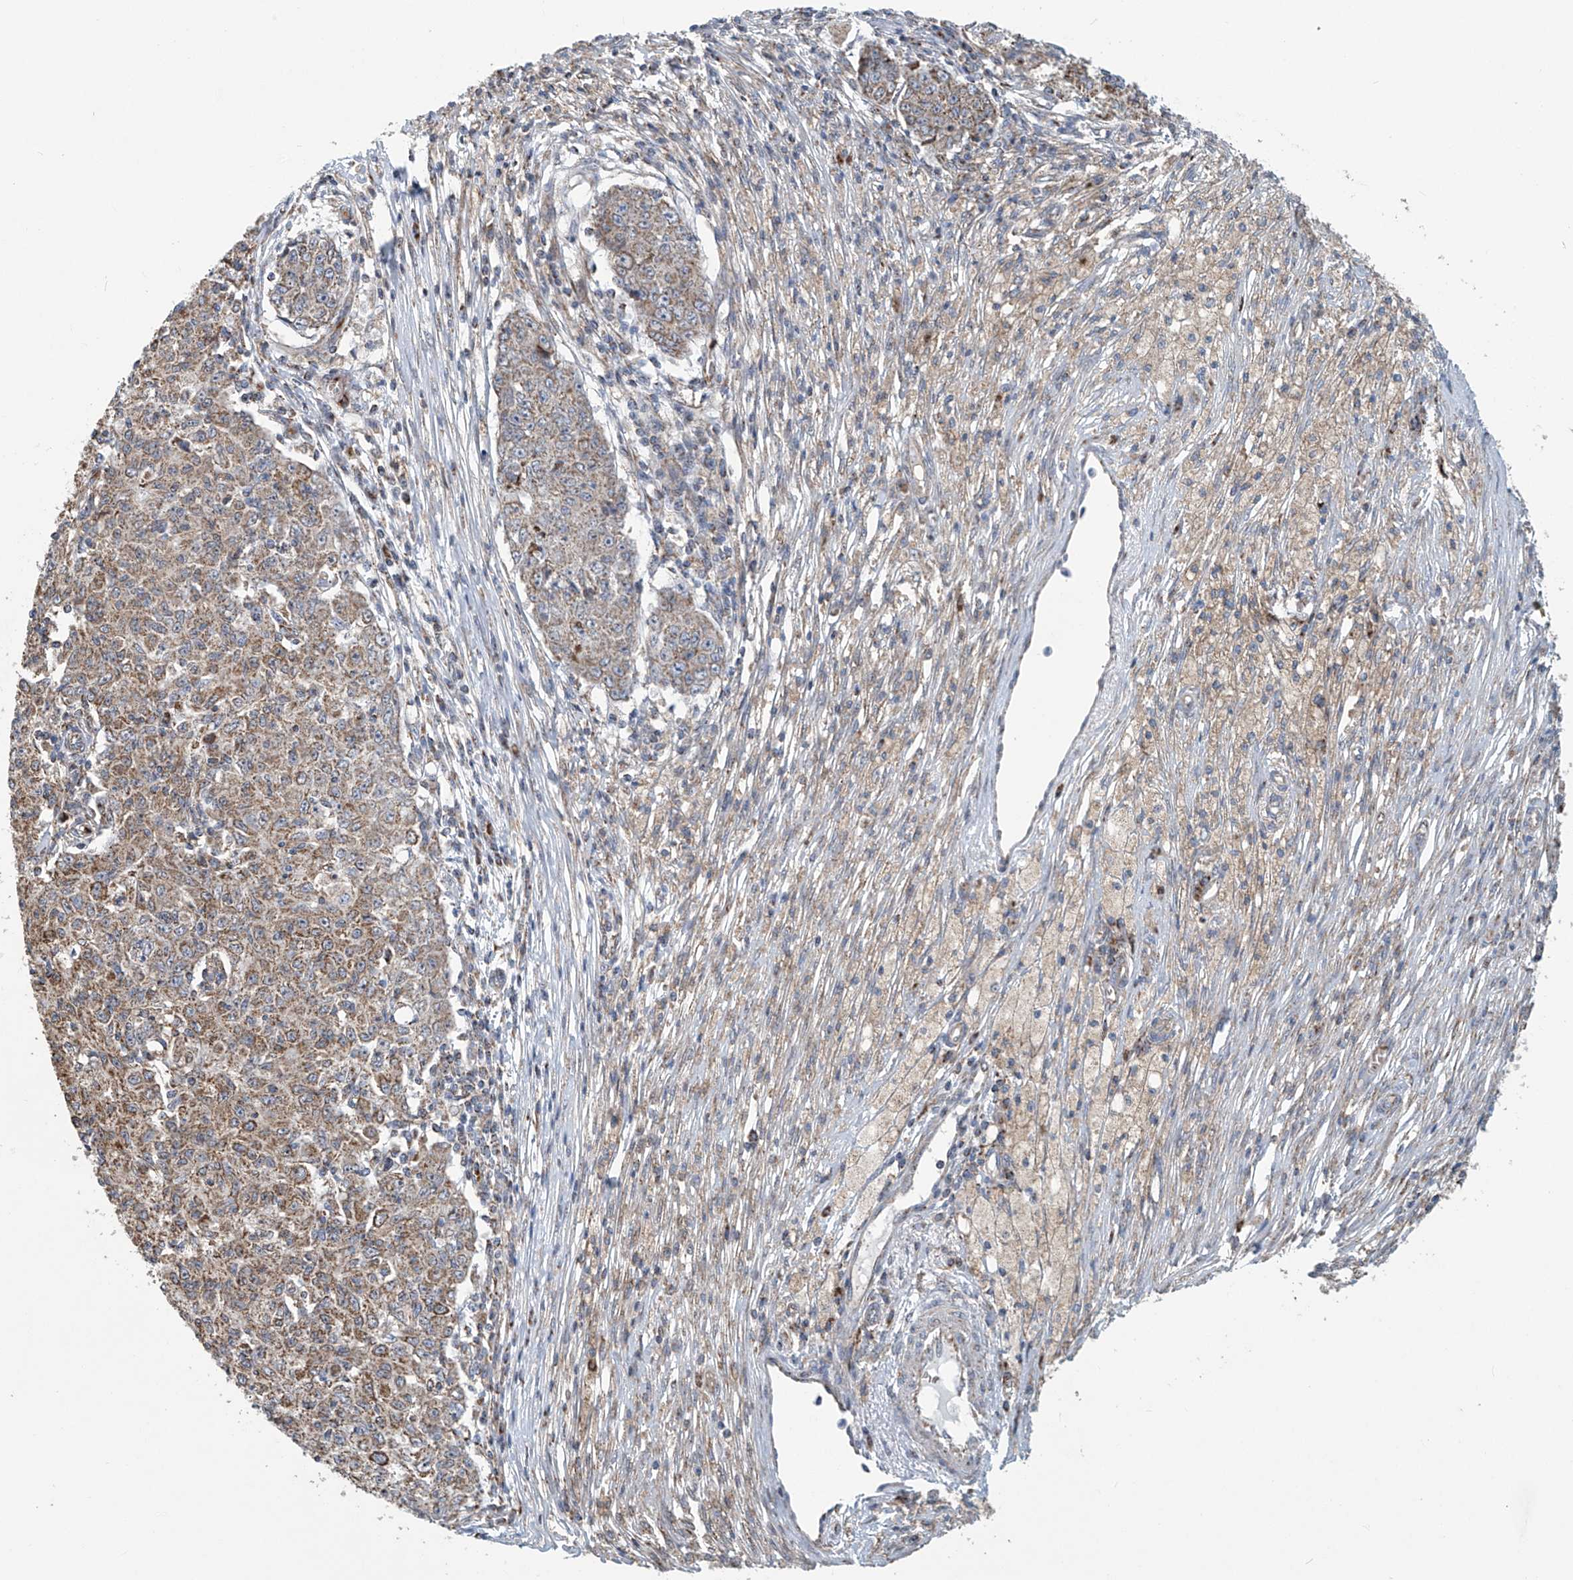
{"staining": {"intensity": "moderate", "quantity": ">75%", "location": "cytoplasmic/membranous"}, "tissue": "ovarian cancer", "cell_type": "Tumor cells", "image_type": "cancer", "snomed": [{"axis": "morphology", "description": "Carcinoma, endometroid"}, {"axis": "topography", "description": "Ovary"}], "caption": "Immunohistochemical staining of ovarian endometroid carcinoma displays medium levels of moderate cytoplasmic/membranous protein staining in approximately >75% of tumor cells.", "gene": "COMMD1", "patient": {"sex": "female", "age": 42}}